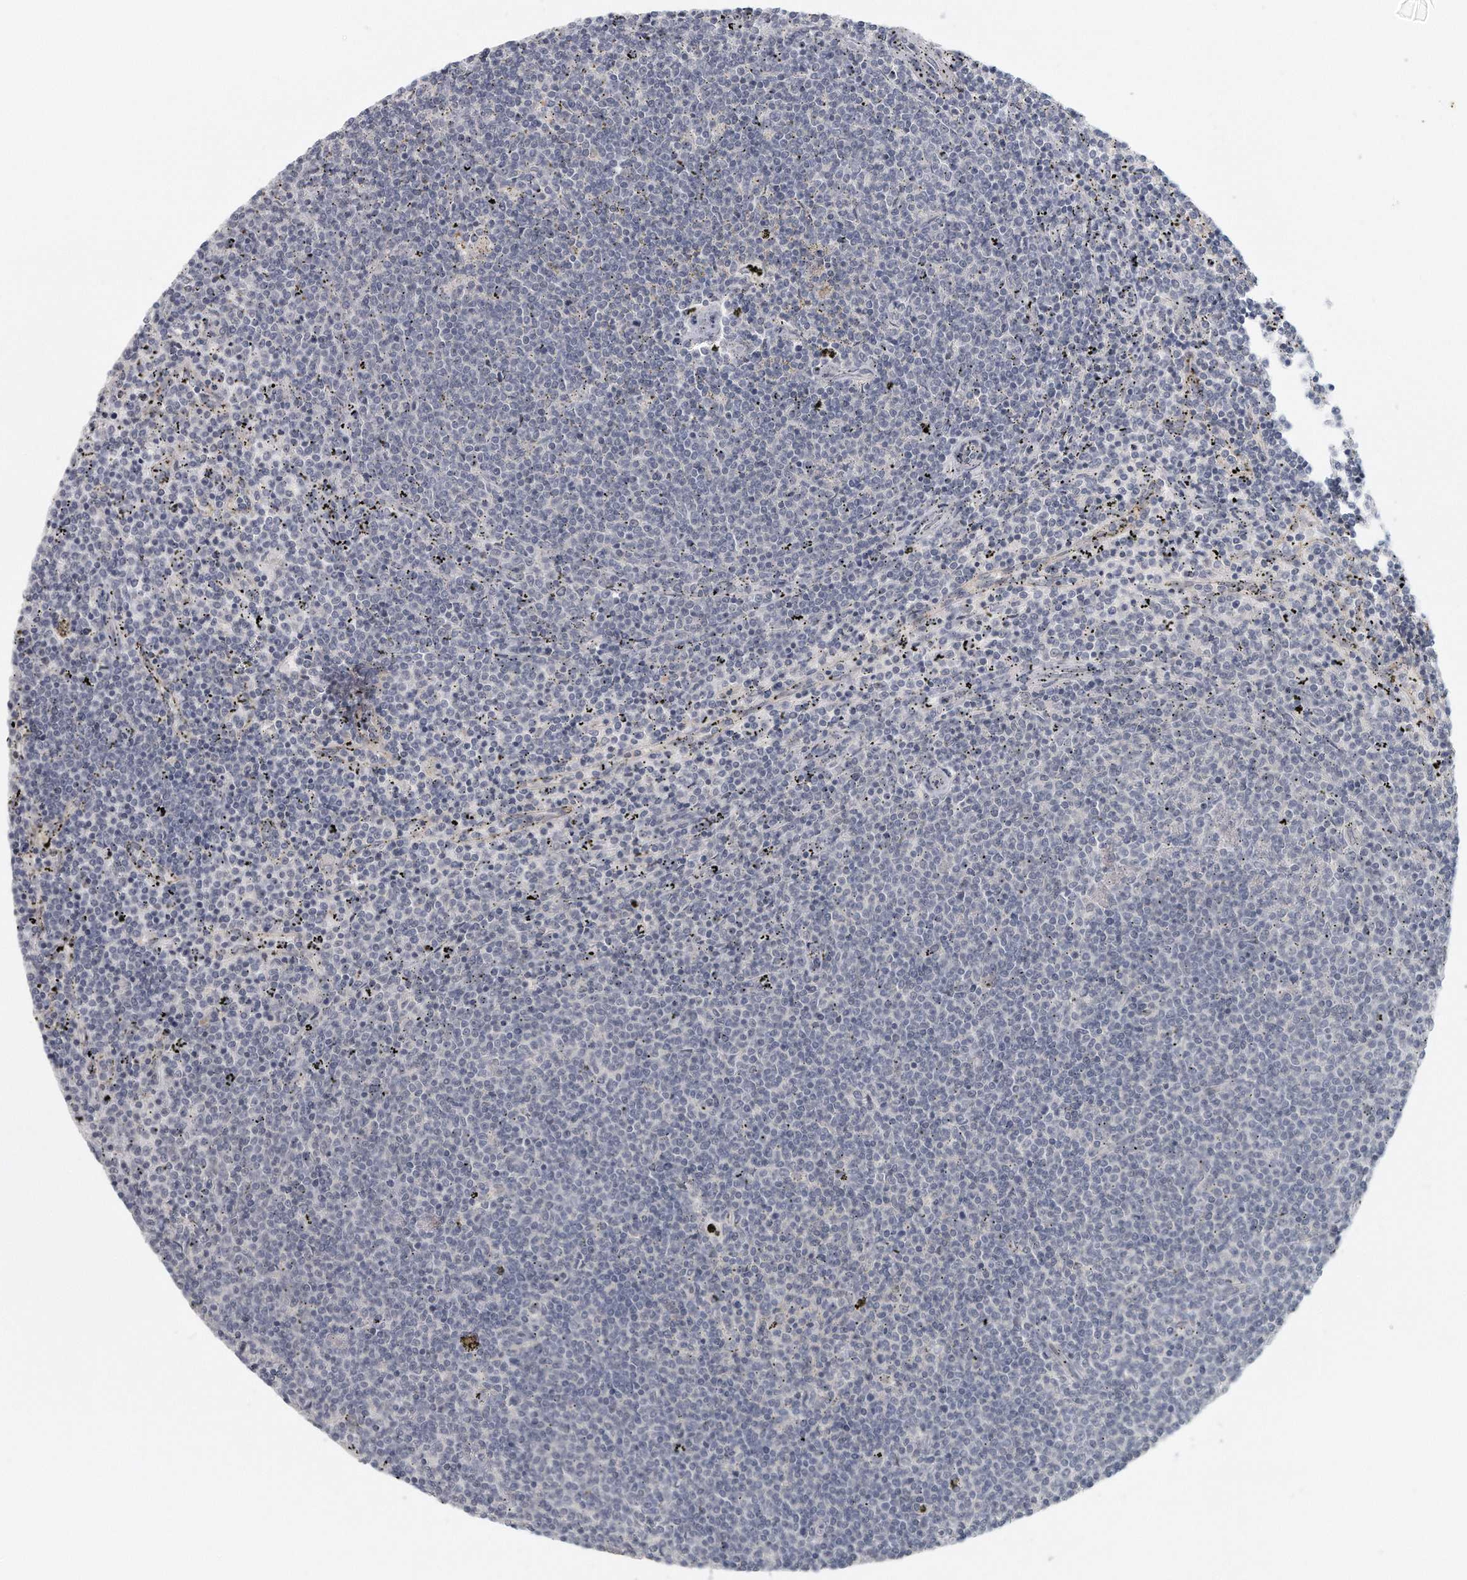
{"staining": {"intensity": "negative", "quantity": "none", "location": "none"}, "tissue": "lymphoma", "cell_type": "Tumor cells", "image_type": "cancer", "snomed": [{"axis": "morphology", "description": "Malignant lymphoma, non-Hodgkin's type, Low grade"}, {"axis": "topography", "description": "Spleen"}], "caption": "An image of low-grade malignant lymphoma, non-Hodgkin's type stained for a protein displays no brown staining in tumor cells.", "gene": "DDX43", "patient": {"sex": "female", "age": 50}}